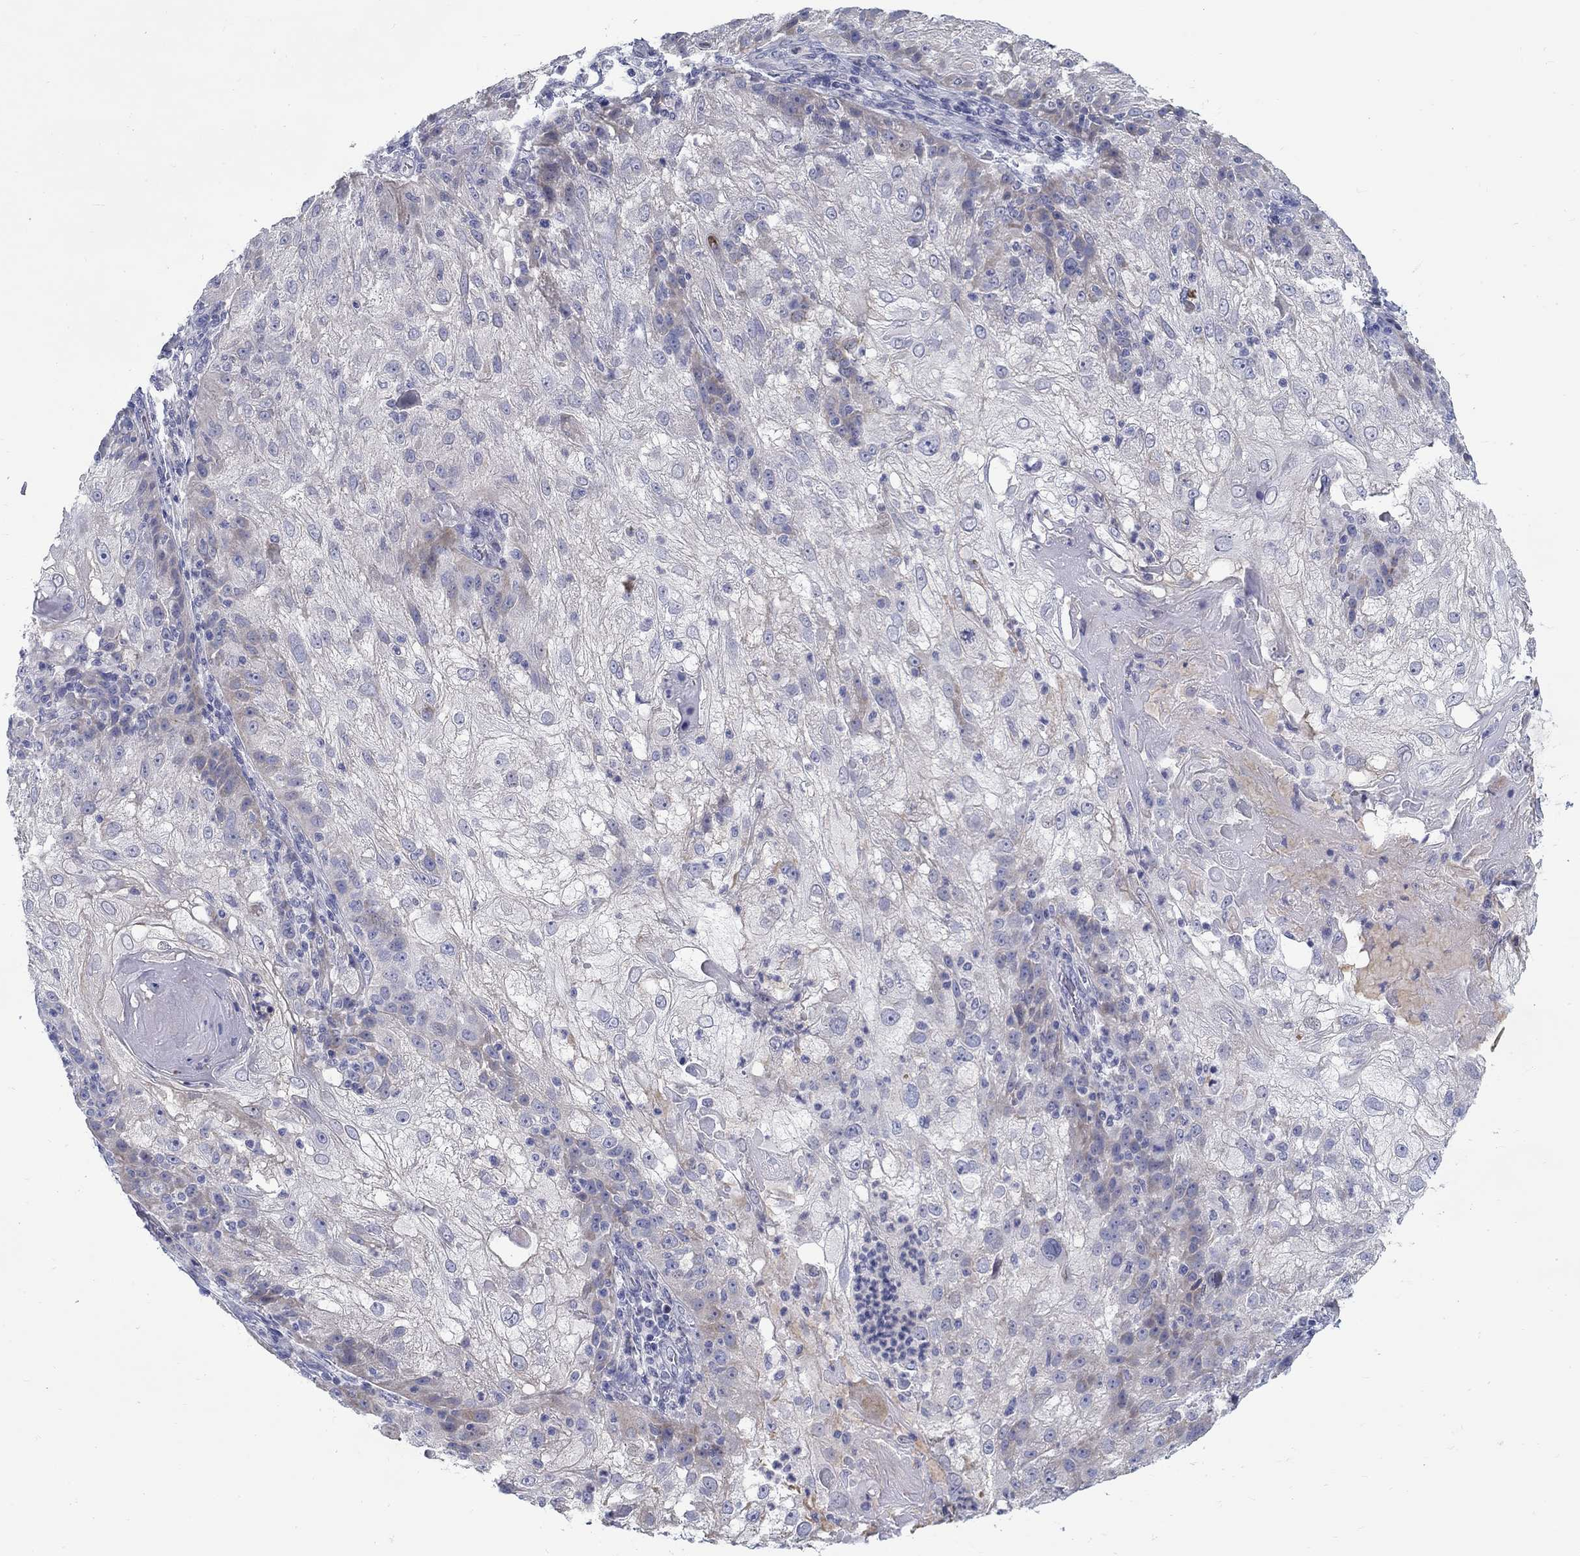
{"staining": {"intensity": "weak", "quantity": "<25%", "location": "cytoplasmic/membranous"}, "tissue": "skin cancer", "cell_type": "Tumor cells", "image_type": "cancer", "snomed": [{"axis": "morphology", "description": "Normal tissue, NOS"}, {"axis": "morphology", "description": "Squamous cell carcinoma, NOS"}, {"axis": "topography", "description": "Skin"}], "caption": "This image is of skin squamous cell carcinoma stained with immunohistochemistry (IHC) to label a protein in brown with the nuclei are counter-stained blue. There is no positivity in tumor cells.", "gene": "ABCA4", "patient": {"sex": "female", "age": 83}}